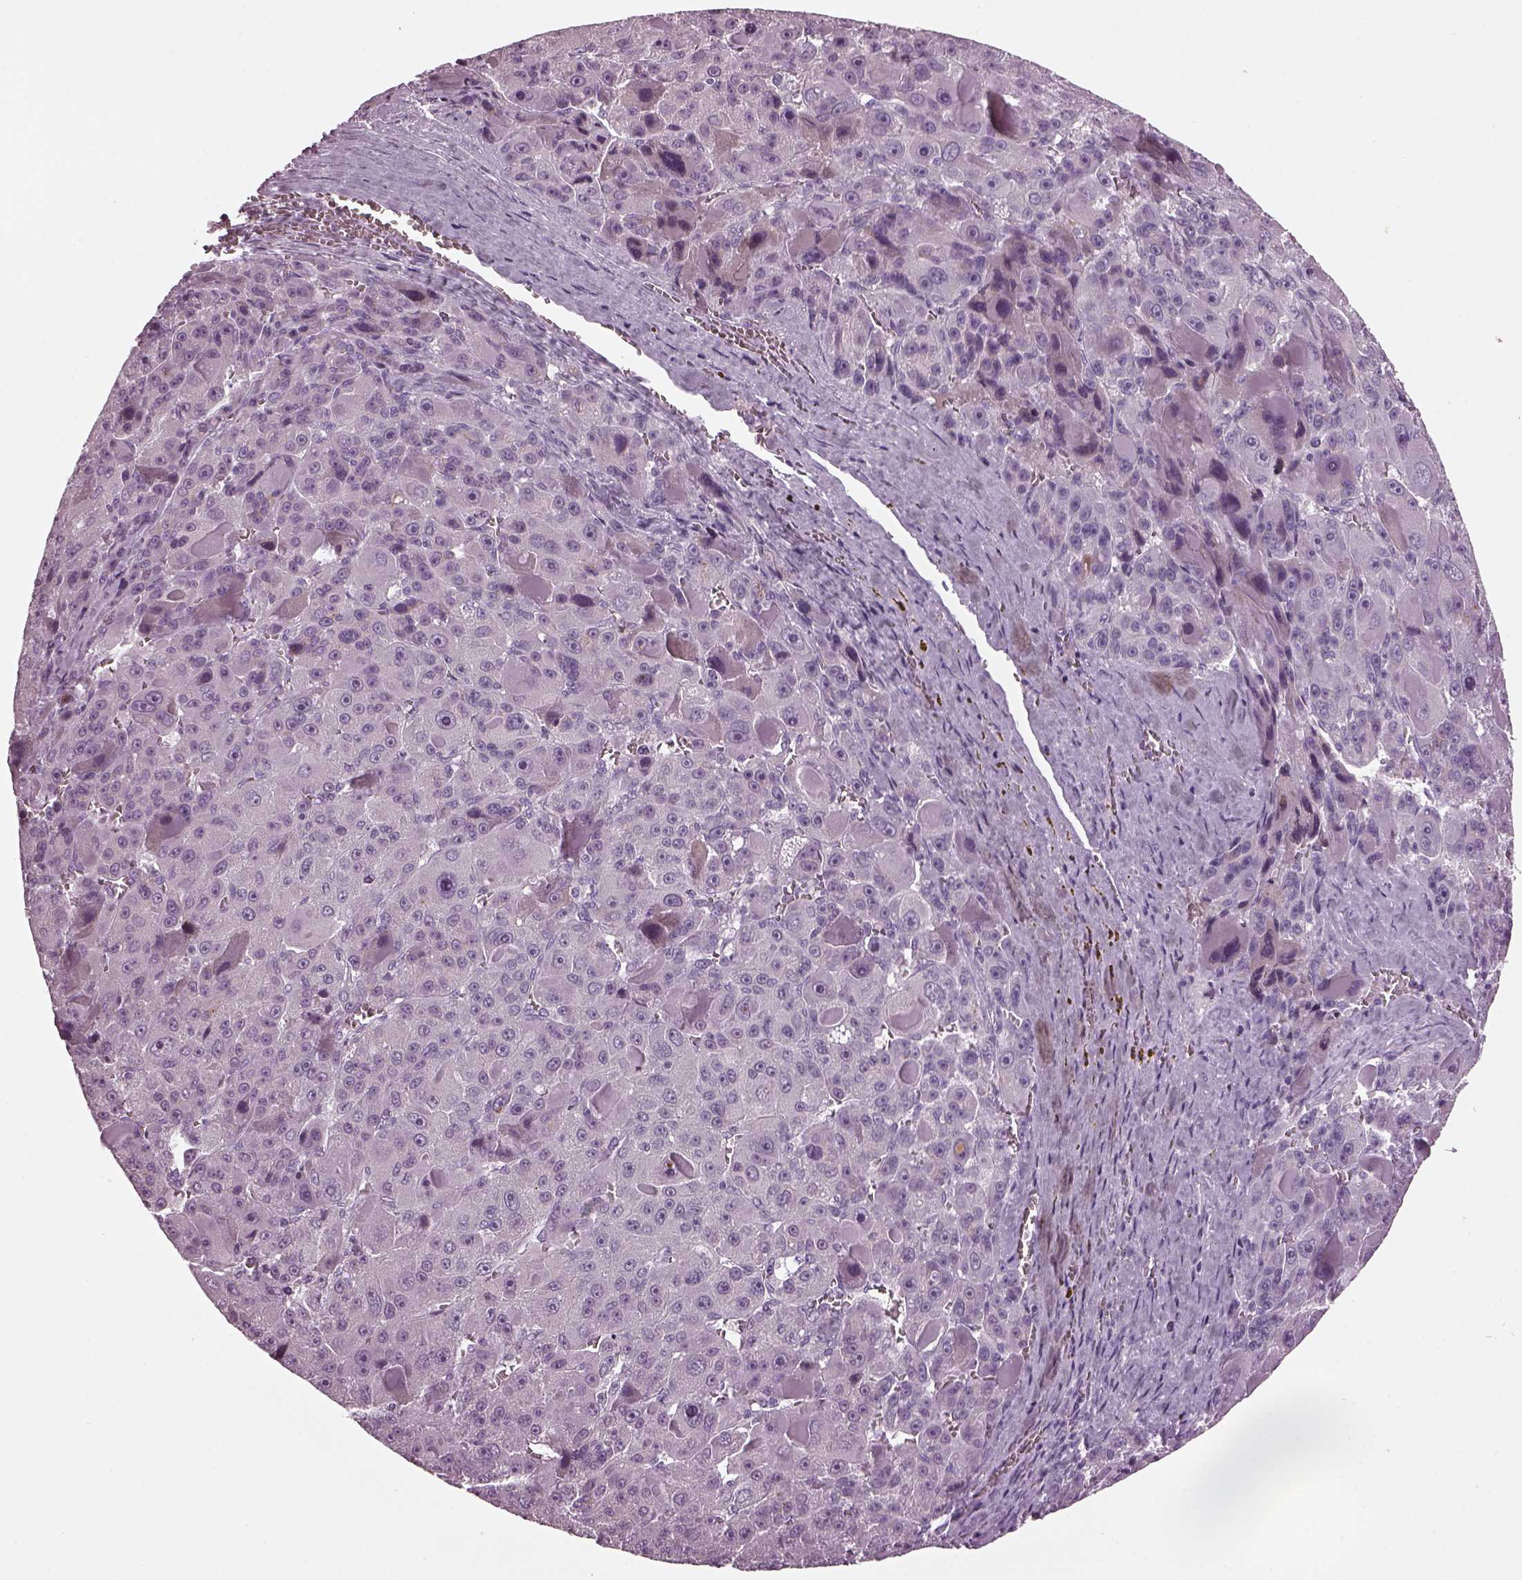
{"staining": {"intensity": "negative", "quantity": "none", "location": "none"}, "tissue": "liver cancer", "cell_type": "Tumor cells", "image_type": "cancer", "snomed": [{"axis": "morphology", "description": "Carcinoma, Hepatocellular, NOS"}, {"axis": "topography", "description": "Liver"}], "caption": "Tumor cells show no significant protein positivity in liver cancer (hepatocellular carcinoma).", "gene": "DPYSL5", "patient": {"sex": "male", "age": 76}}